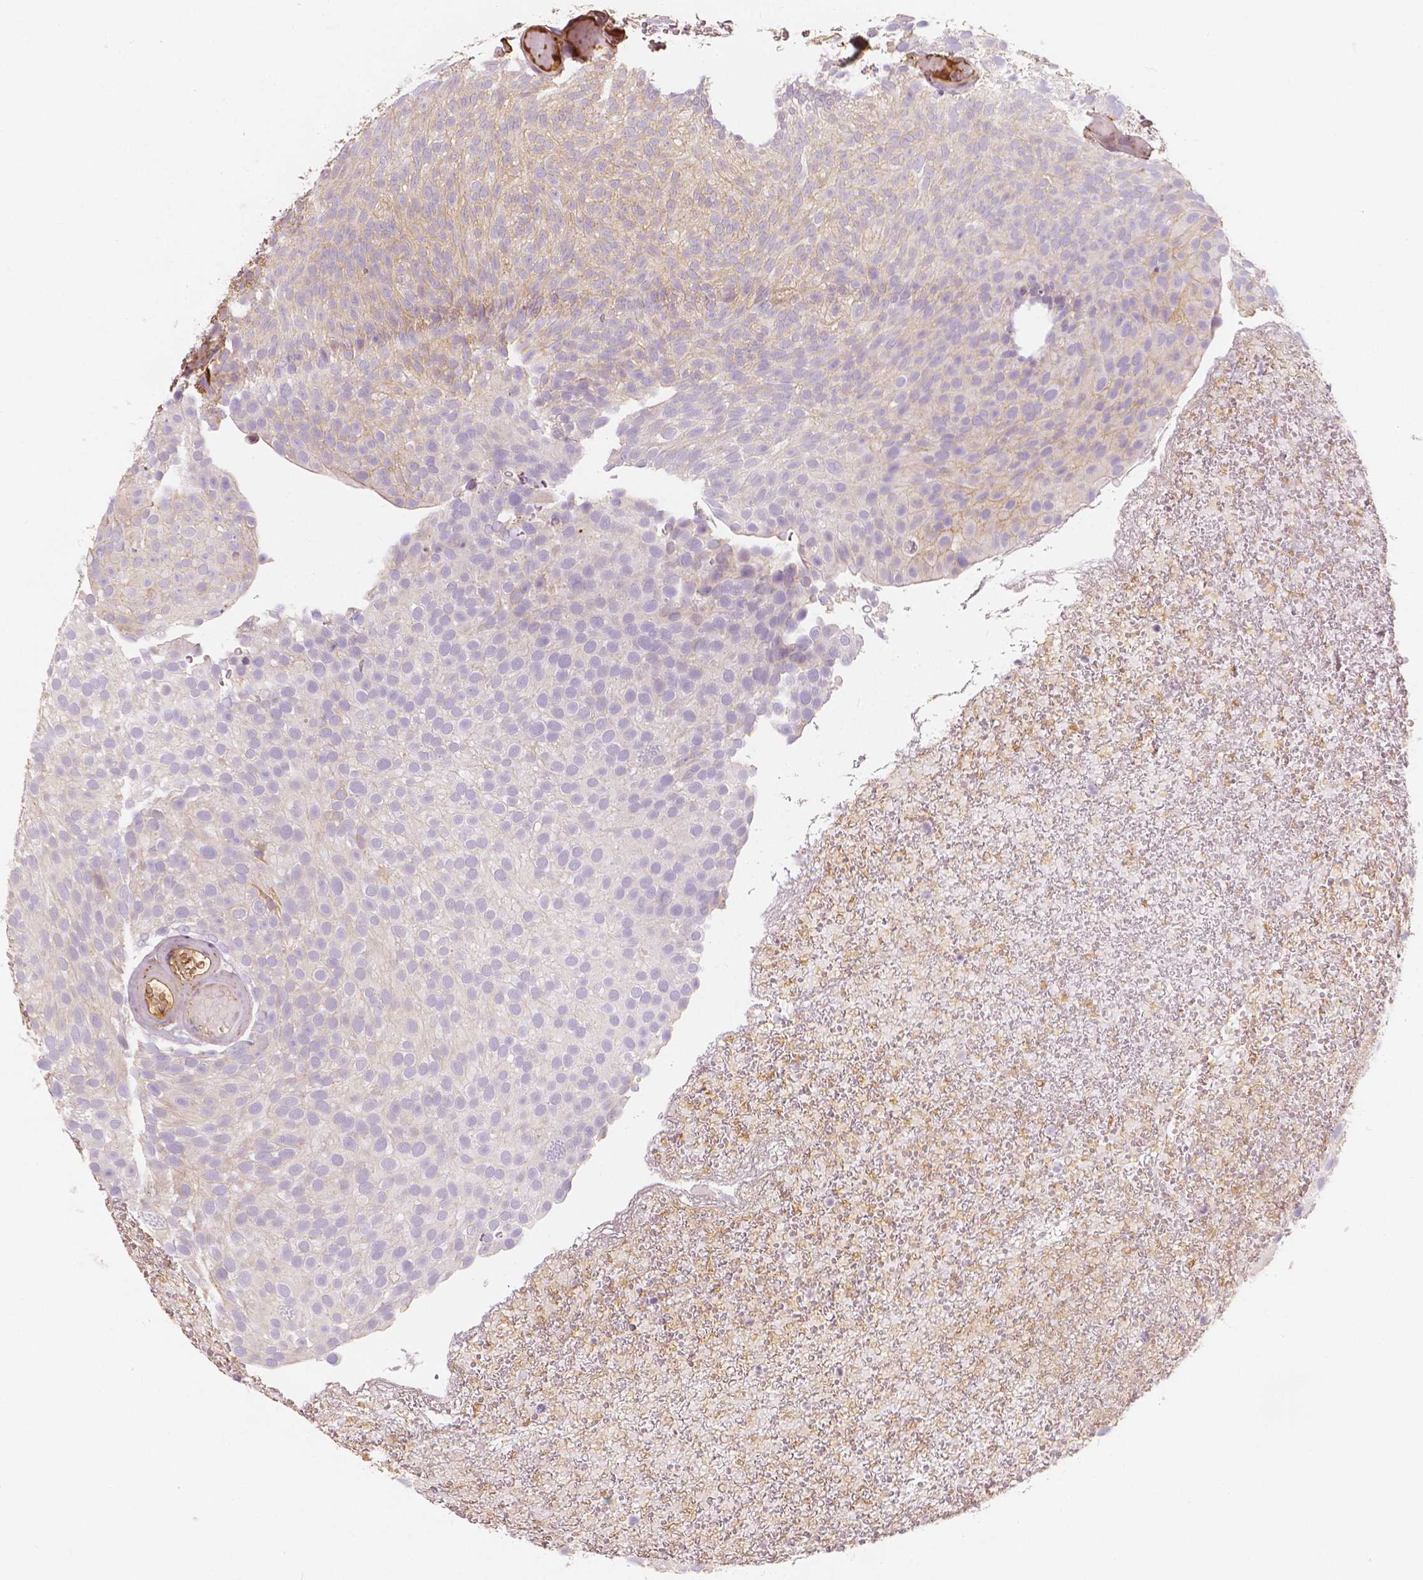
{"staining": {"intensity": "weak", "quantity": "<25%", "location": "cytoplasmic/membranous"}, "tissue": "urothelial cancer", "cell_type": "Tumor cells", "image_type": "cancer", "snomed": [{"axis": "morphology", "description": "Urothelial carcinoma, Low grade"}, {"axis": "topography", "description": "Urinary bladder"}], "caption": "Urothelial carcinoma (low-grade) was stained to show a protein in brown. There is no significant staining in tumor cells.", "gene": "APOA4", "patient": {"sex": "male", "age": 78}}